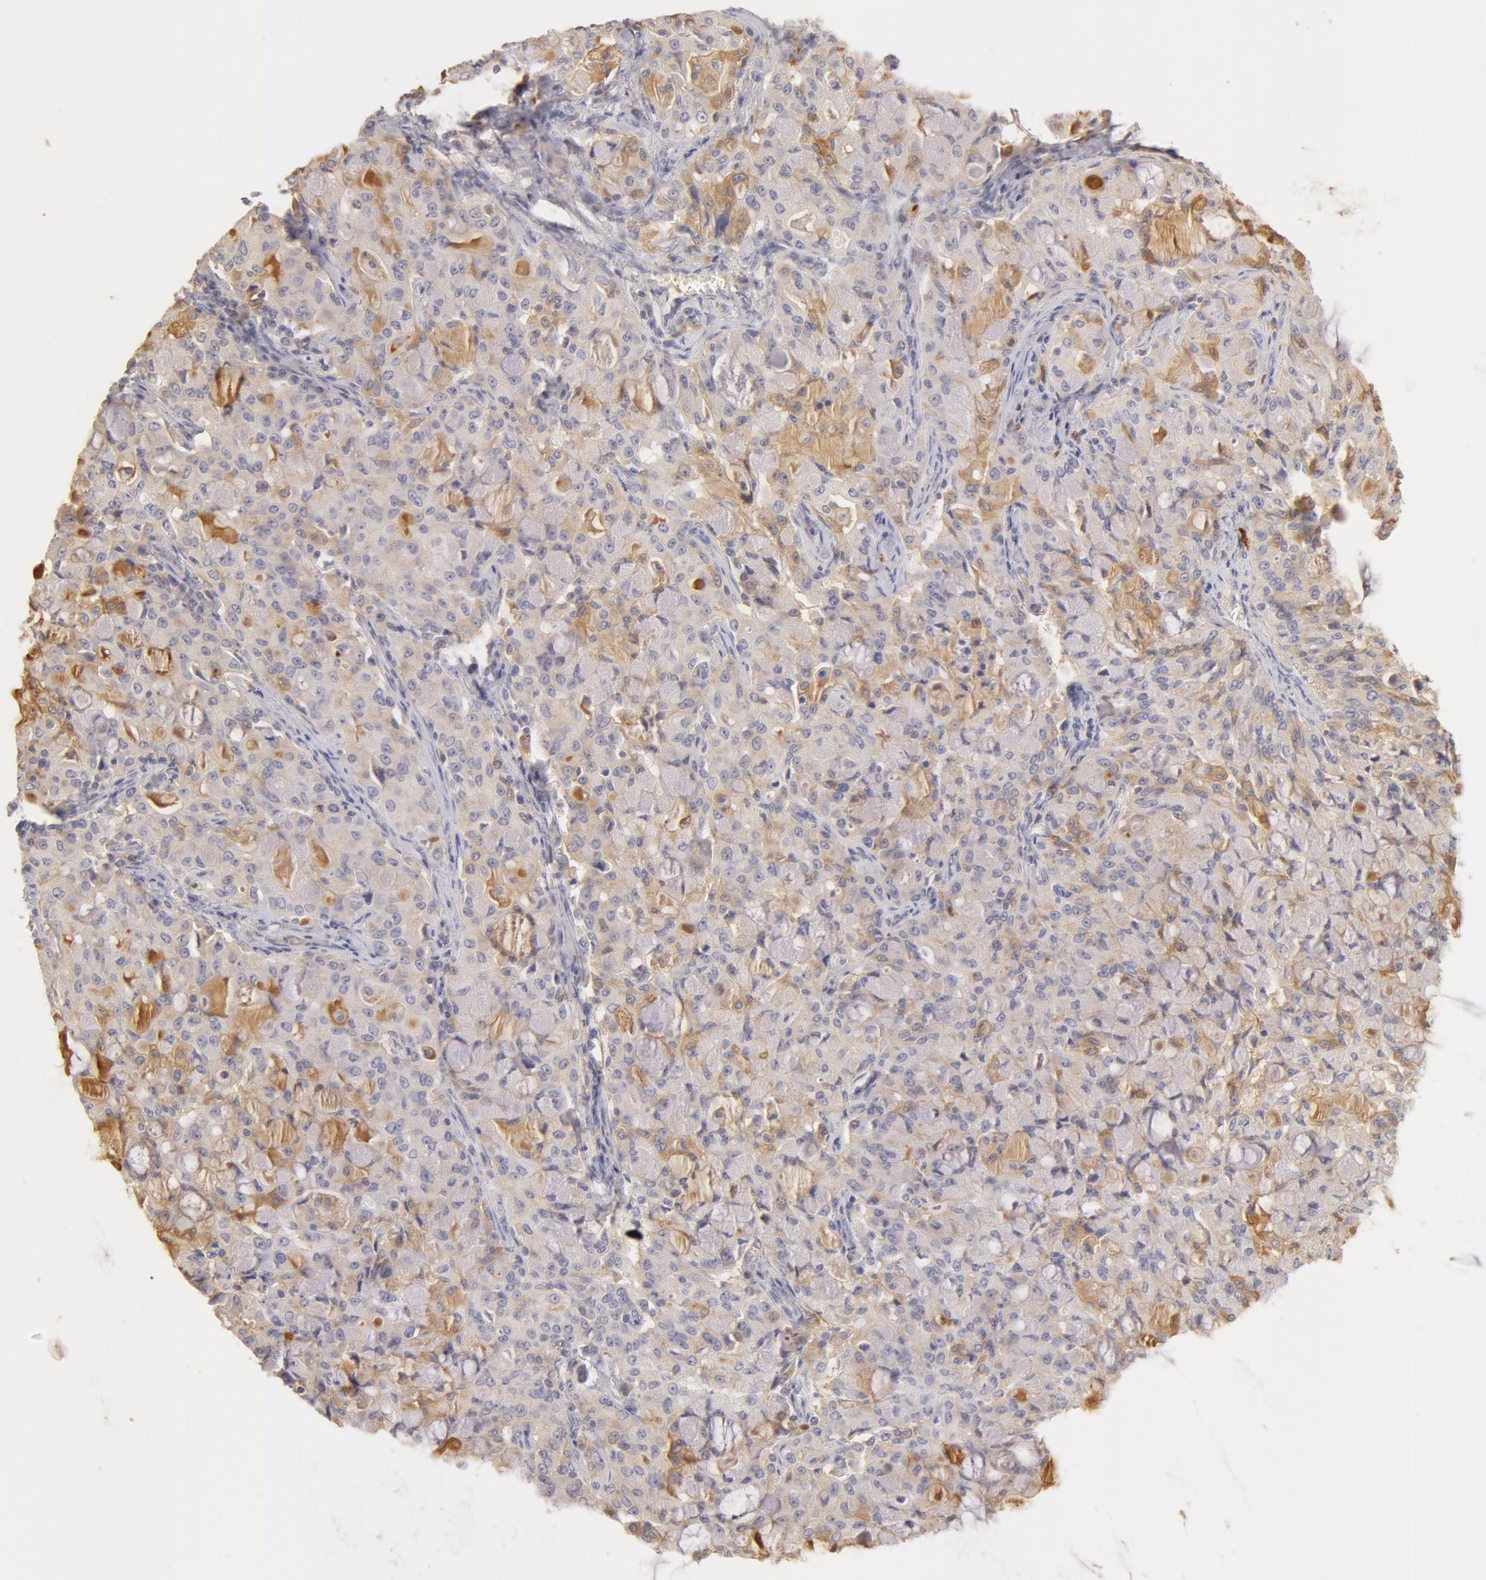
{"staining": {"intensity": "moderate", "quantity": "25%-75%", "location": "cytoplasmic/membranous"}, "tissue": "lung cancer", "cell_type": "Tumor cells", "image_type": "cancer", "snomed": [{"axis": "morphology", "description": "Adenocarcinoma, NOS"}, {"axis": "topography", "description": "Lung"}], "caption": "Immunohistochemical staining of lung adenocarcinoma demonstrates medium levels of moderate cytoplasmic/membranous expression in approximately 25%-75% of tumor cells.", "gene": "TF", "patient": {"sex": "female", "age": 44}}